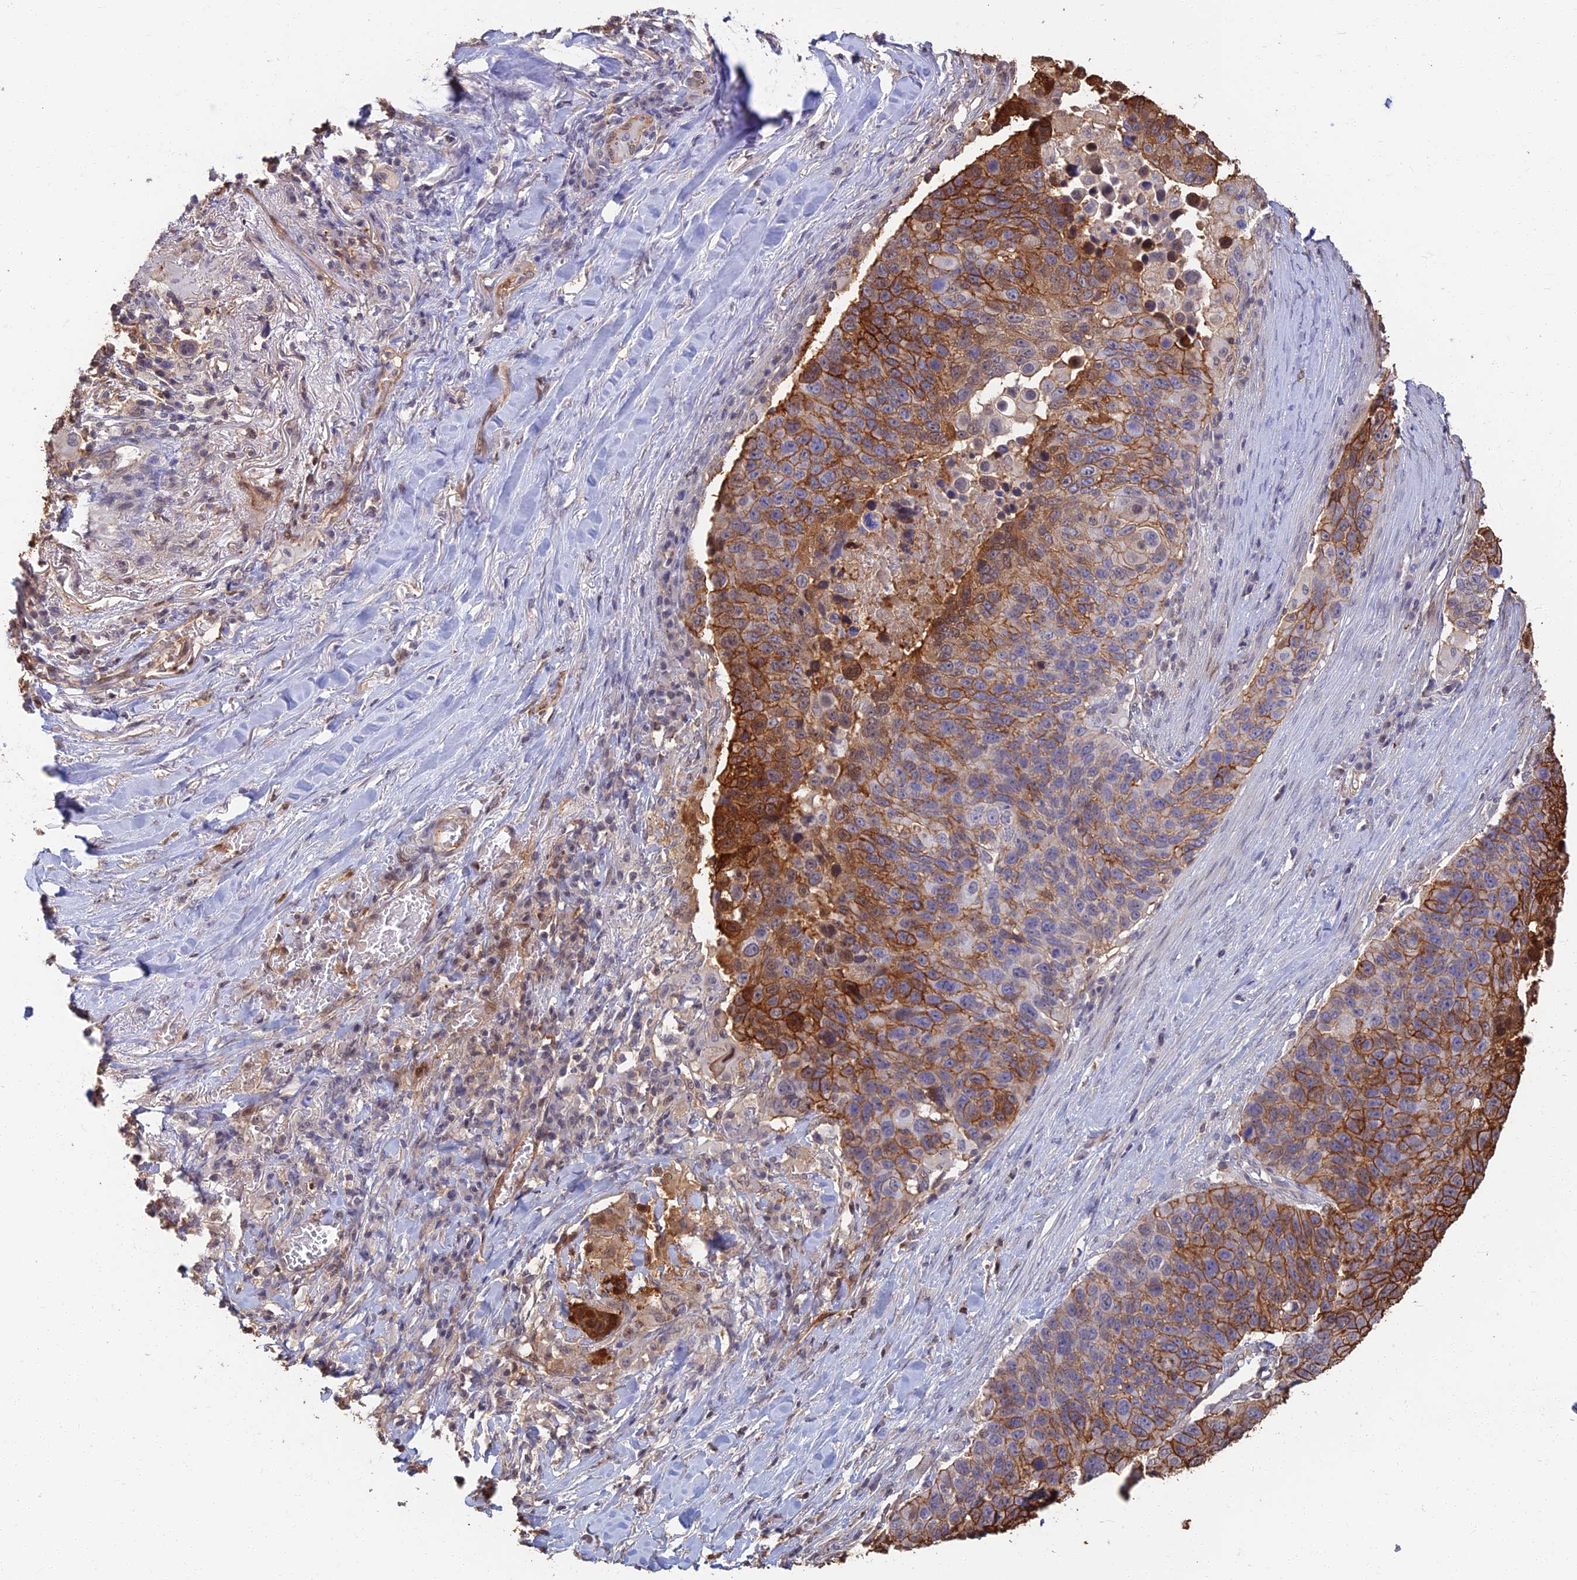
{"staining": {"intensity": "strong", "quantity": "25%-75%", "location": "cytoplasmic/membranous"}, "tissue": "lung cancer", "cell_type": "Tumor cells", "image_type": "cancer", "snomed": [{"axis": "morphology", "description": "Normal tissue, NOS"}, {"axis": "morphology", "description": "Squamous cell carcinoma, NOS"}, {"axis": "topography", "description": "Lymph node"}, {"axis": "topography", "description": "Lung"}], "caption": "A brown stain highlights strong cytoplasmic/membranous positivity of a protein in lung squamous cell carcinoma tumor cells.", "gene": "LRRN3", "patient": {"sex": "male", "age": 66}}